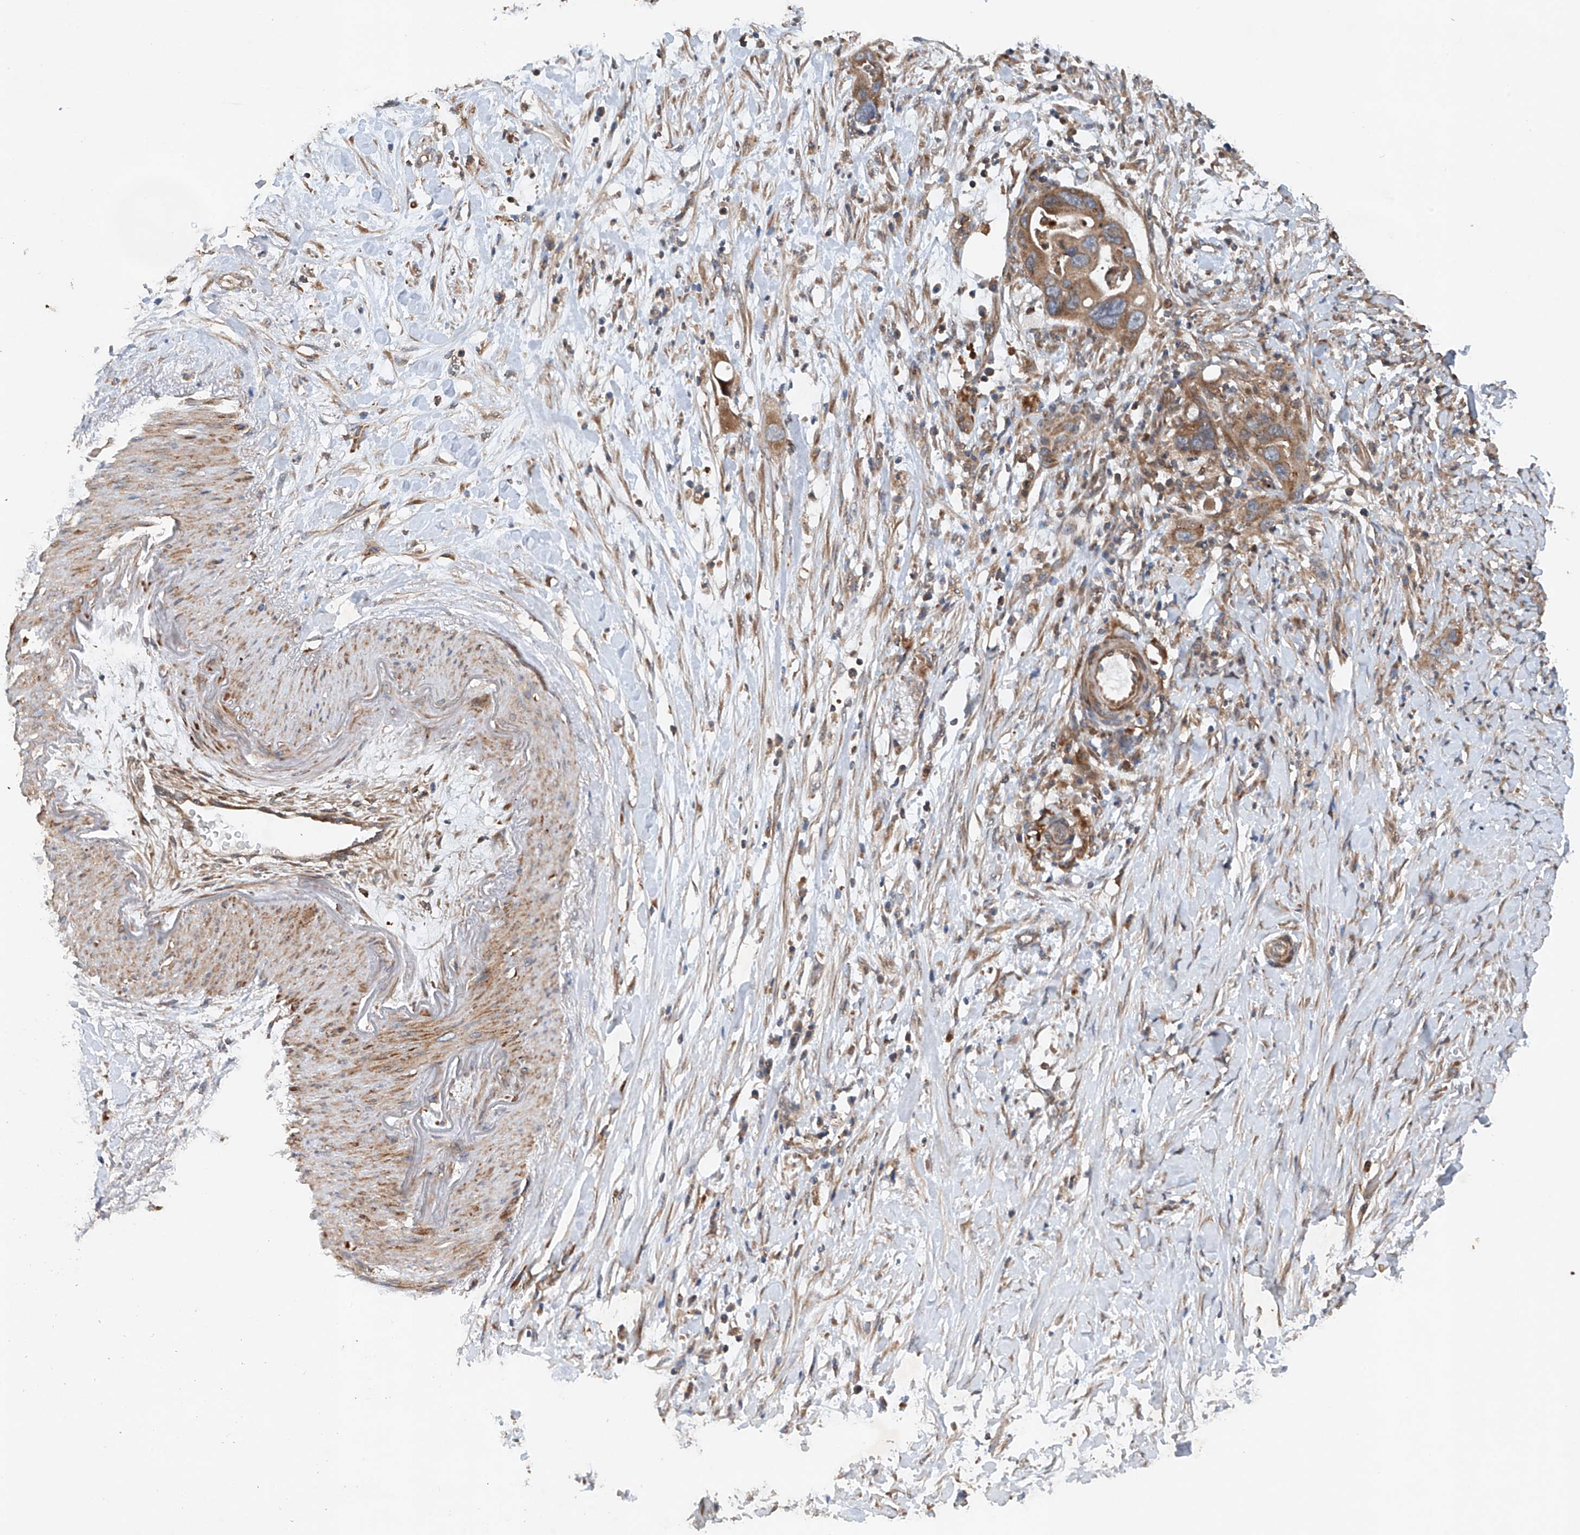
{"staining": {"intensity": "moderate", "quantity": ">75%", "location": "cytoplasmic/membranous"}, "tissue": "pancreatic cancer", "cell_type": "Tumor cells", "image_type": "cancer", "snomed": [{"axis": "morphology", "description": "Adenocarcinoma, NOS"}, {"axis": "topography", "description": "Pancreas"}], "caption": "This image demonstrates IHC staining of pancreatic cancer, with medium moderate cytoplasmic/membranous expression in approximately >75% of tumor cells.", "gene": "CEP85L", "patient": {"sex": "female", "age": 71}}